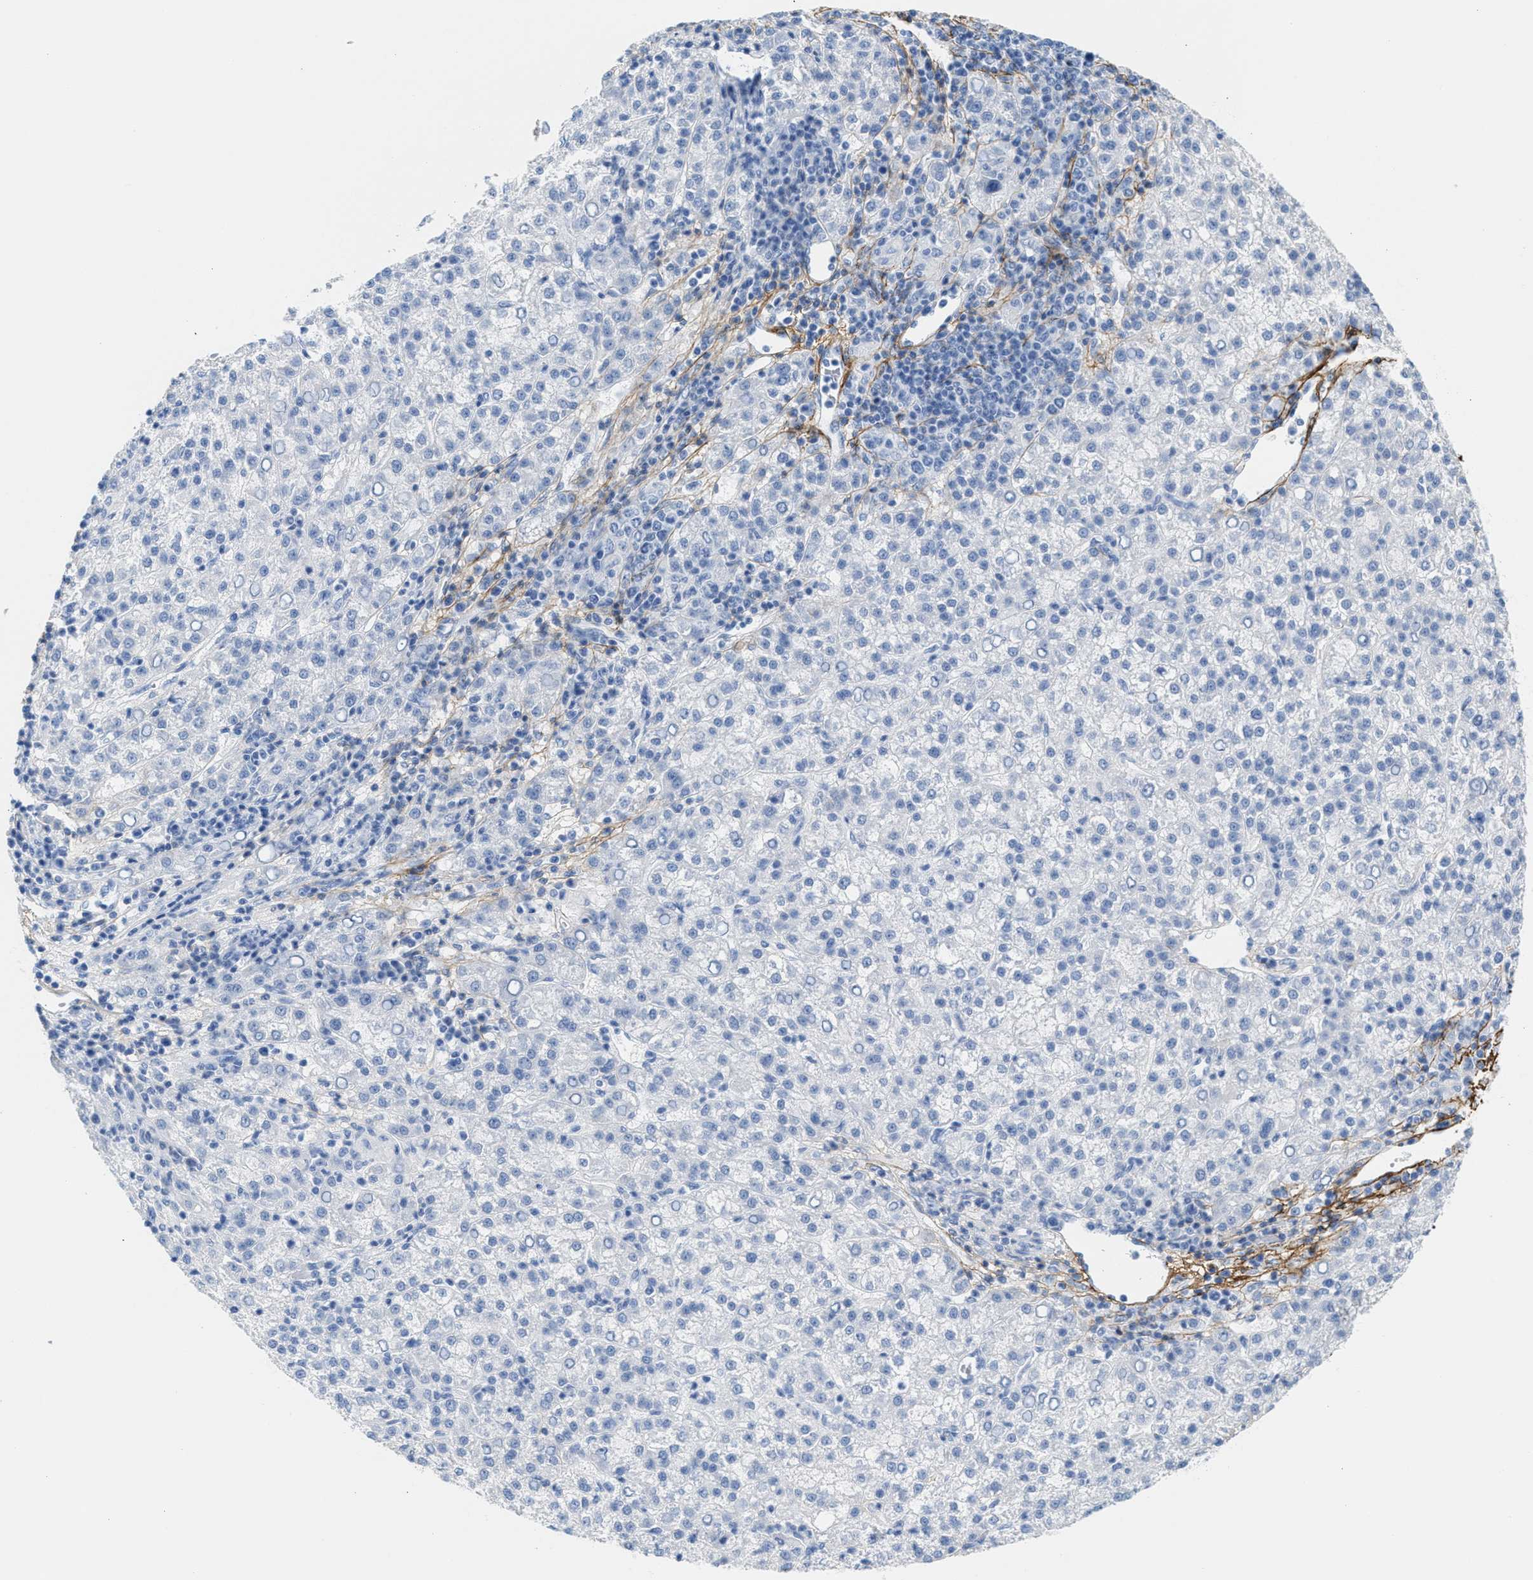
{"staining": {"intensity": "negative", "quantity": "none", "location": "none"}, "tissue": "liver cancer", "cell_type": "Tumor cells", "image_type": "cancer", "snomed": [{"axis": "morphology", "description": "Carcinoma, Hepatocellular, NOS"}, {"axis": "topography", "description": "Liver"}], "caption": "Liver cancer (hepatocellular carcinoma) was stained to show a protein in brown. There is no significant staining in tumor cells. Nuclei are stained in blue.", "gene": "TNR", "patient": {"sex": "female", "age": 58}}